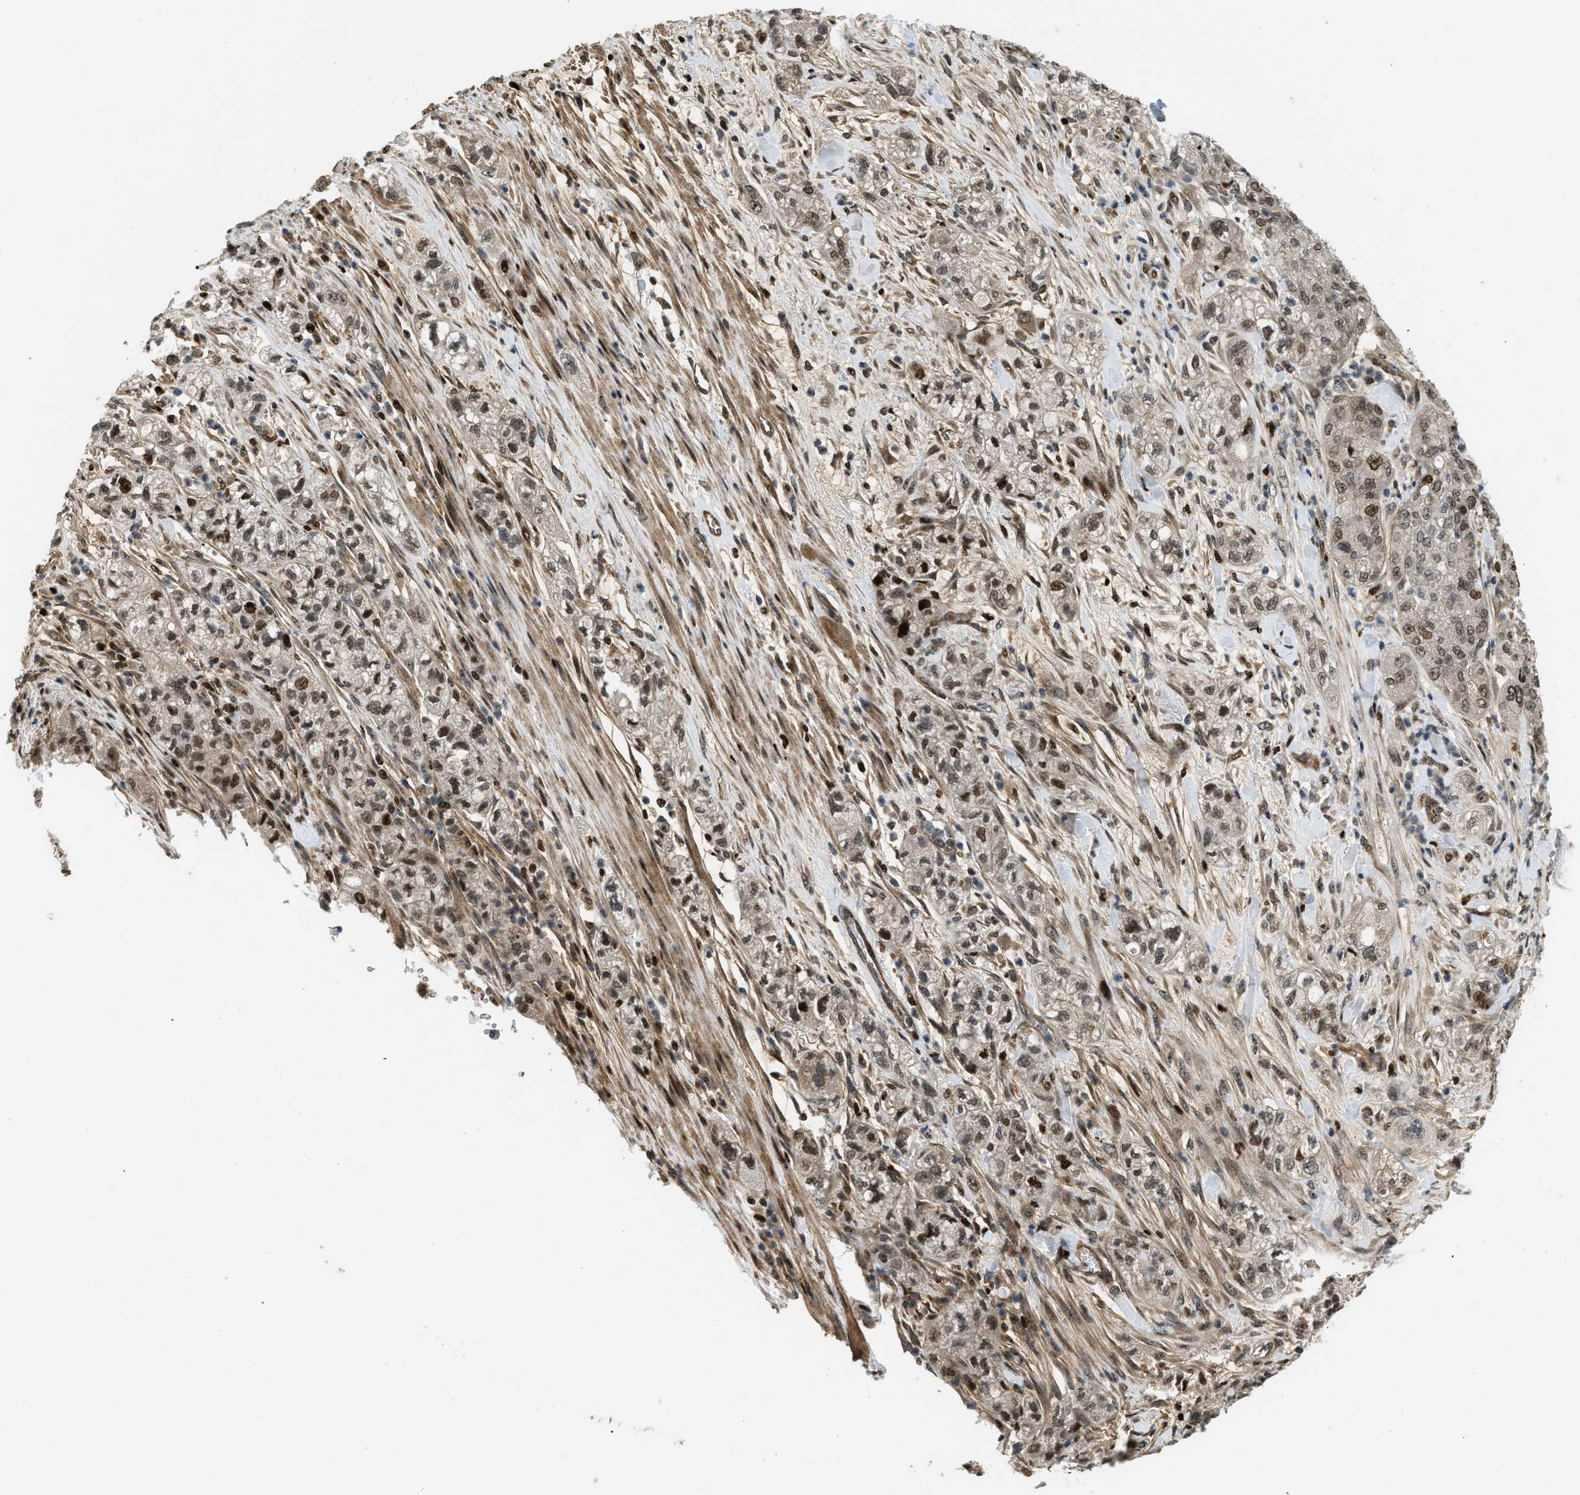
{"staining": {"intensity": "strong", "quantity": "25%-75%", "location": "nuclear"}, "tissue": "pancreatic cancer", "cell_type": "Tumor cells", "image_type": "cancer", "snomed": [{"axis": "morphology", "description": "Adenocarcinoma, NOS"}, {"axis": "topography", "description": "Pancreas"}], "caption": "Protein expression analysis of human adenocarcinoma (pancreatic) reveals strong nuclear expression in approximately 25%-75% of tumor cells.", "gene": "LTA4H", "patient": {"sex": "female", "age": 78}}